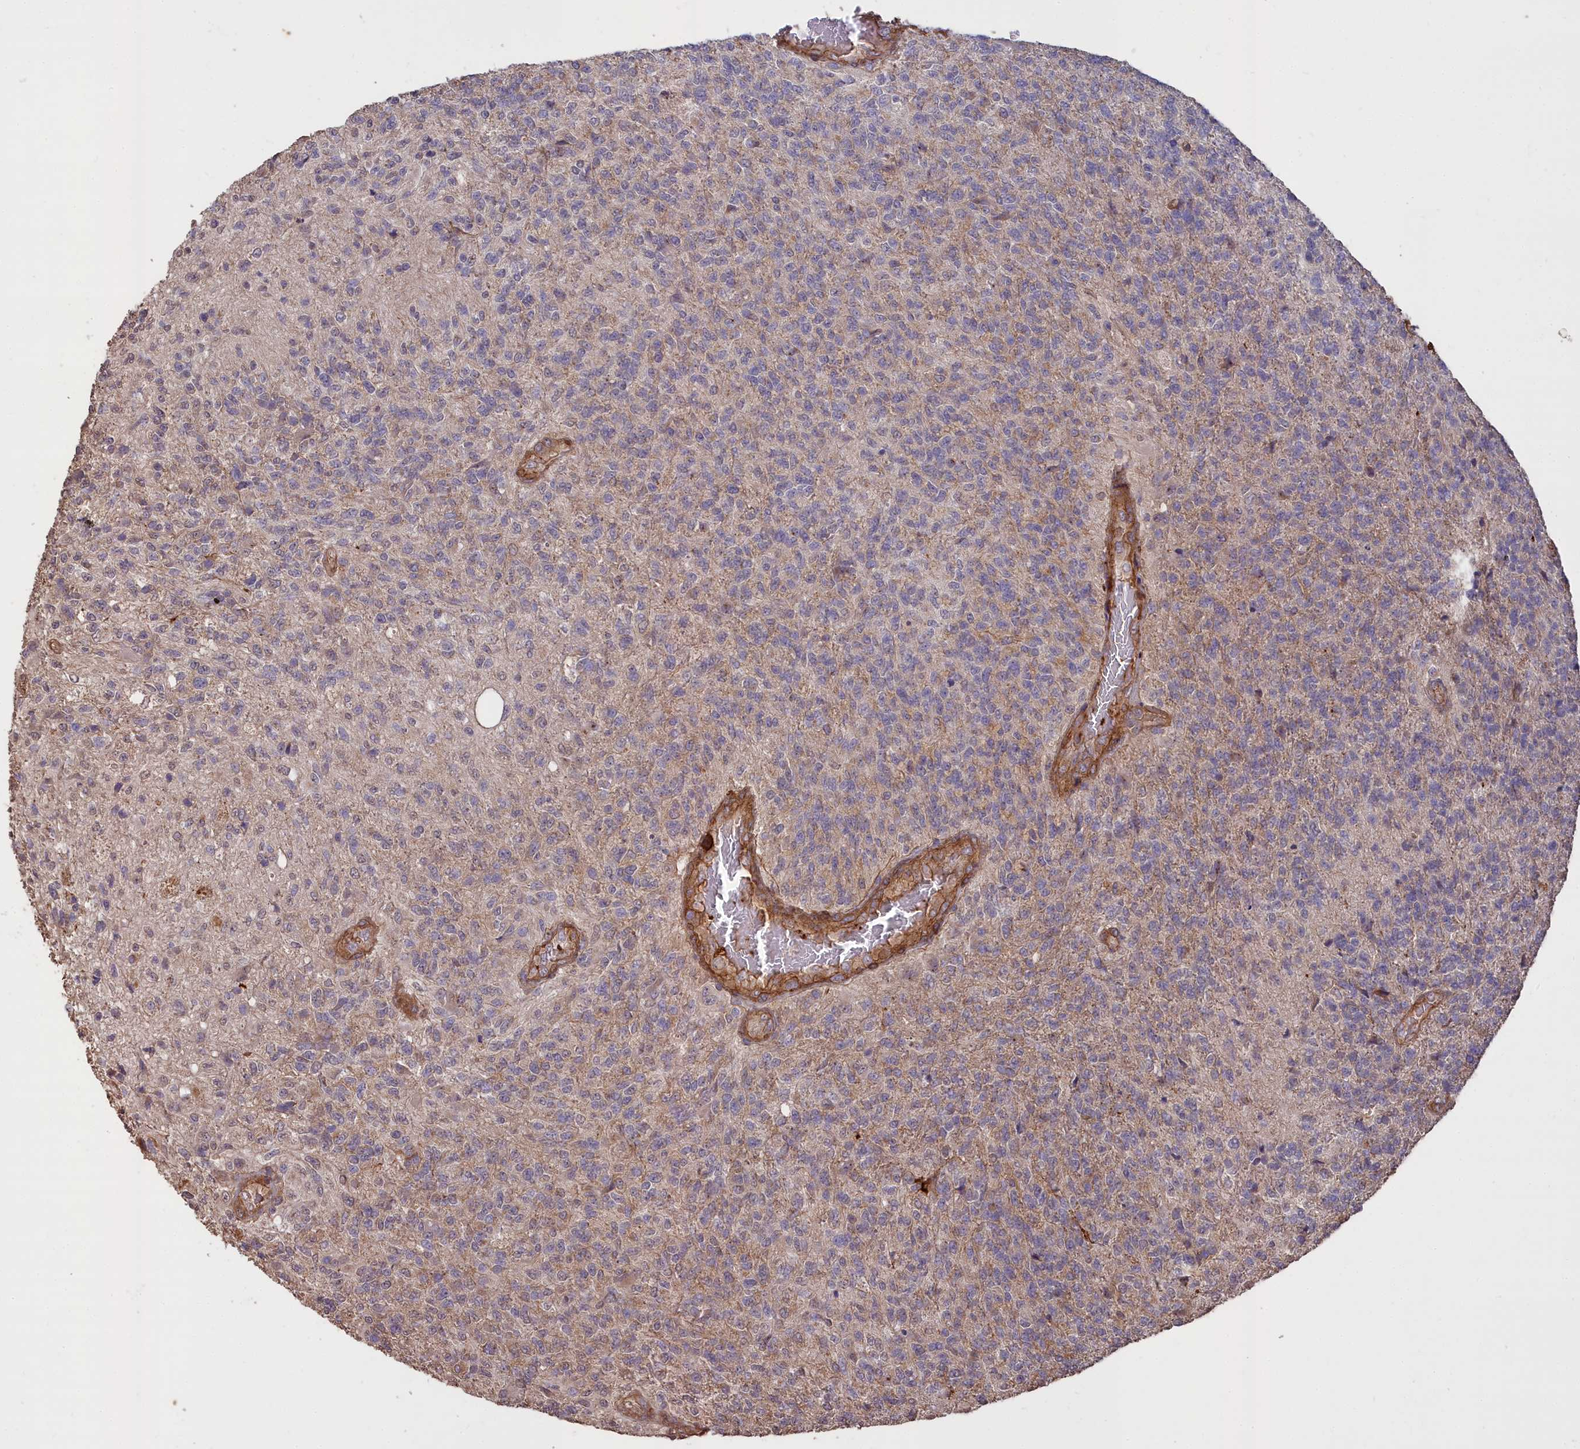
{"staining": {"intensity": "negative", "quantity": "none", "location": "none"}, "tissue": "glioma", "cell_type": "Tumor cells", "image_type": "cancer", "snomed": [{"axis": "morphology", "description": "Glioma, malignant, High grade"}, {"axis": "topography", "description": "Brain"}], "caption": "An immunohistochemistry histopathology image of glioma is shown. There is no staining in tumor cells of glioma.", "gene": "ATP6V0A2", "patient": {"sex": "male", "age": 56}}